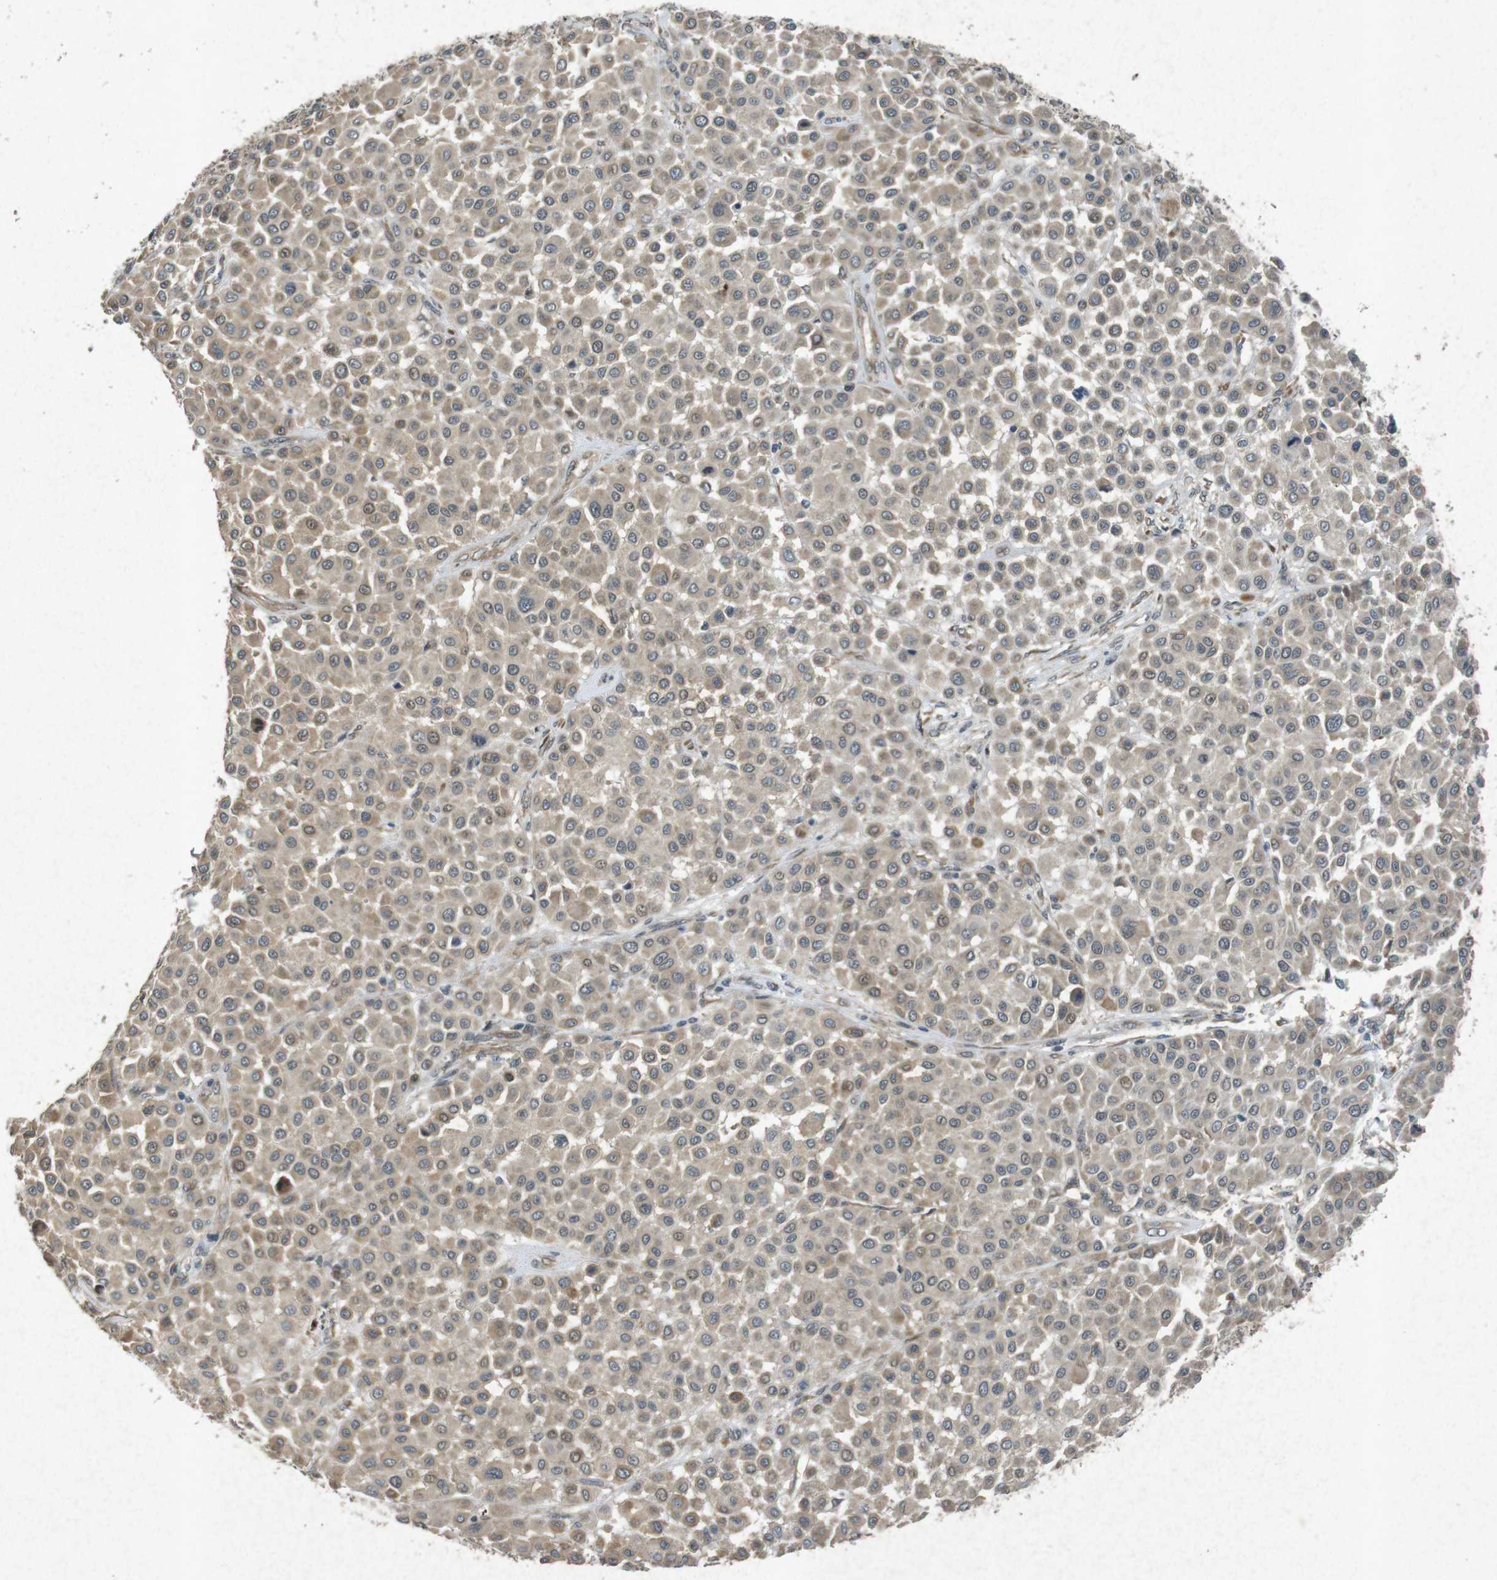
{"staining": {"intensity": "weak", "quantity": ">75%", "location": "cytoplasmic/membranous"}, "tissue": "melanoma", "cell_type": "Tumor cells", "image_type": "cancer", "snomed": [{"axis": "morphology", "description": "Malignant melanoma, Metastatic site"}, {"axis": "topography", "description": "Soft tissue"}], "caption": "Malignant melanoma (metastatic site) stained with a protein marker shows weak staining in tumor cells.", "gene": "FLCN", "patient": {"sex": "male", "age": 41}}